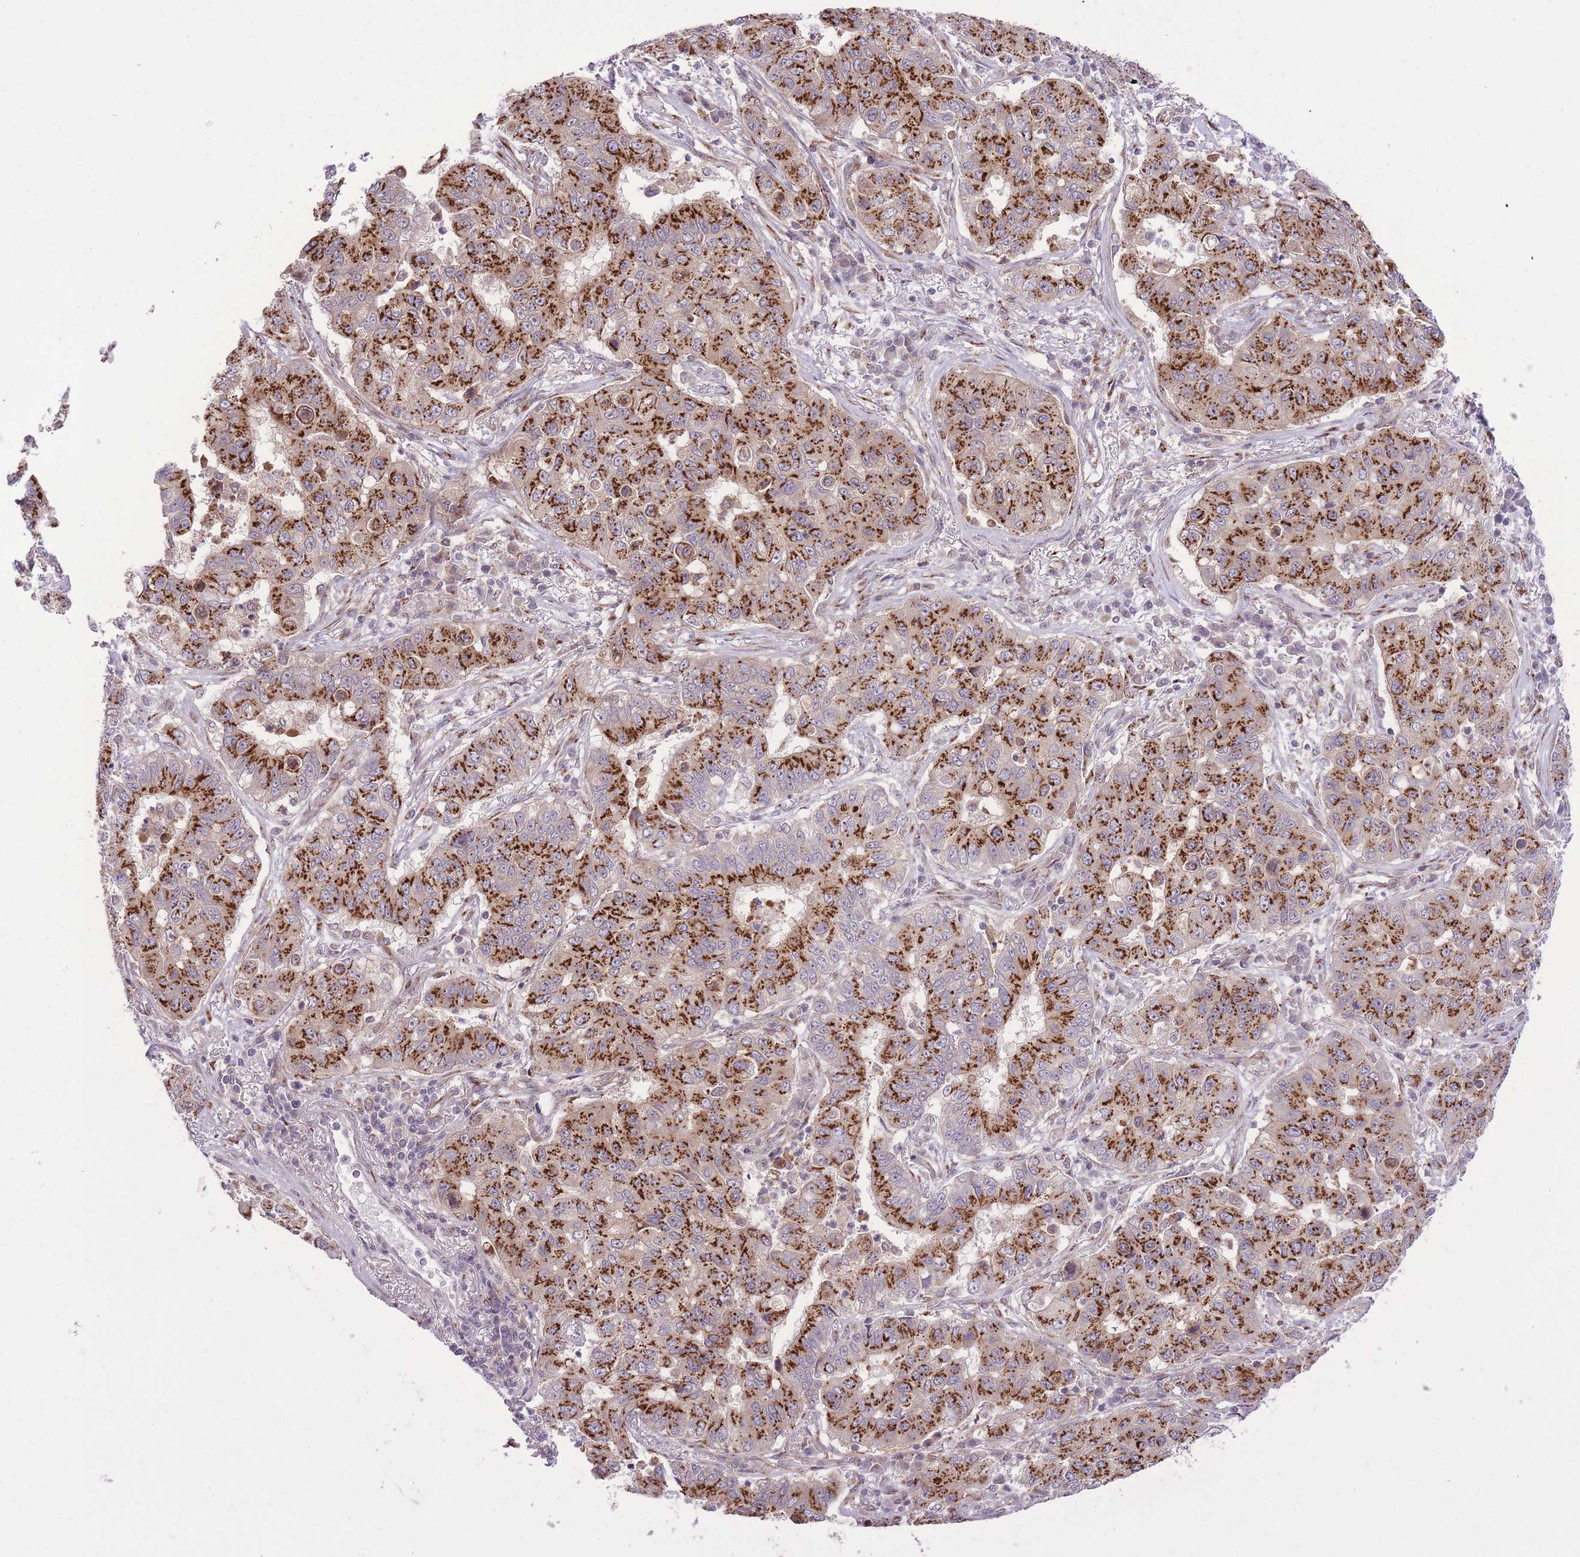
{"staining": {"intensity": "strong", "quantity": ">75%", "location": "cytoplasmic/membranous"}, "tissue": "lung cancer", "cell_type": "Tumor cells", "image_type": "cancer", "snomed": [{"axis": "morphology", "description": "Squamous cell carcinoma, NOS"}, {"axis": "topography", "description": "Lung"}], "caption": "Immunohistochemical staining of human lung cancer (squamous cell carcinoma) demonstrates strong cytoplasmic/membranous protein expression in approximately >75% of tumor cells.", "gene": "ZBED5", "patient": {"sex": "male", "age": 74}}